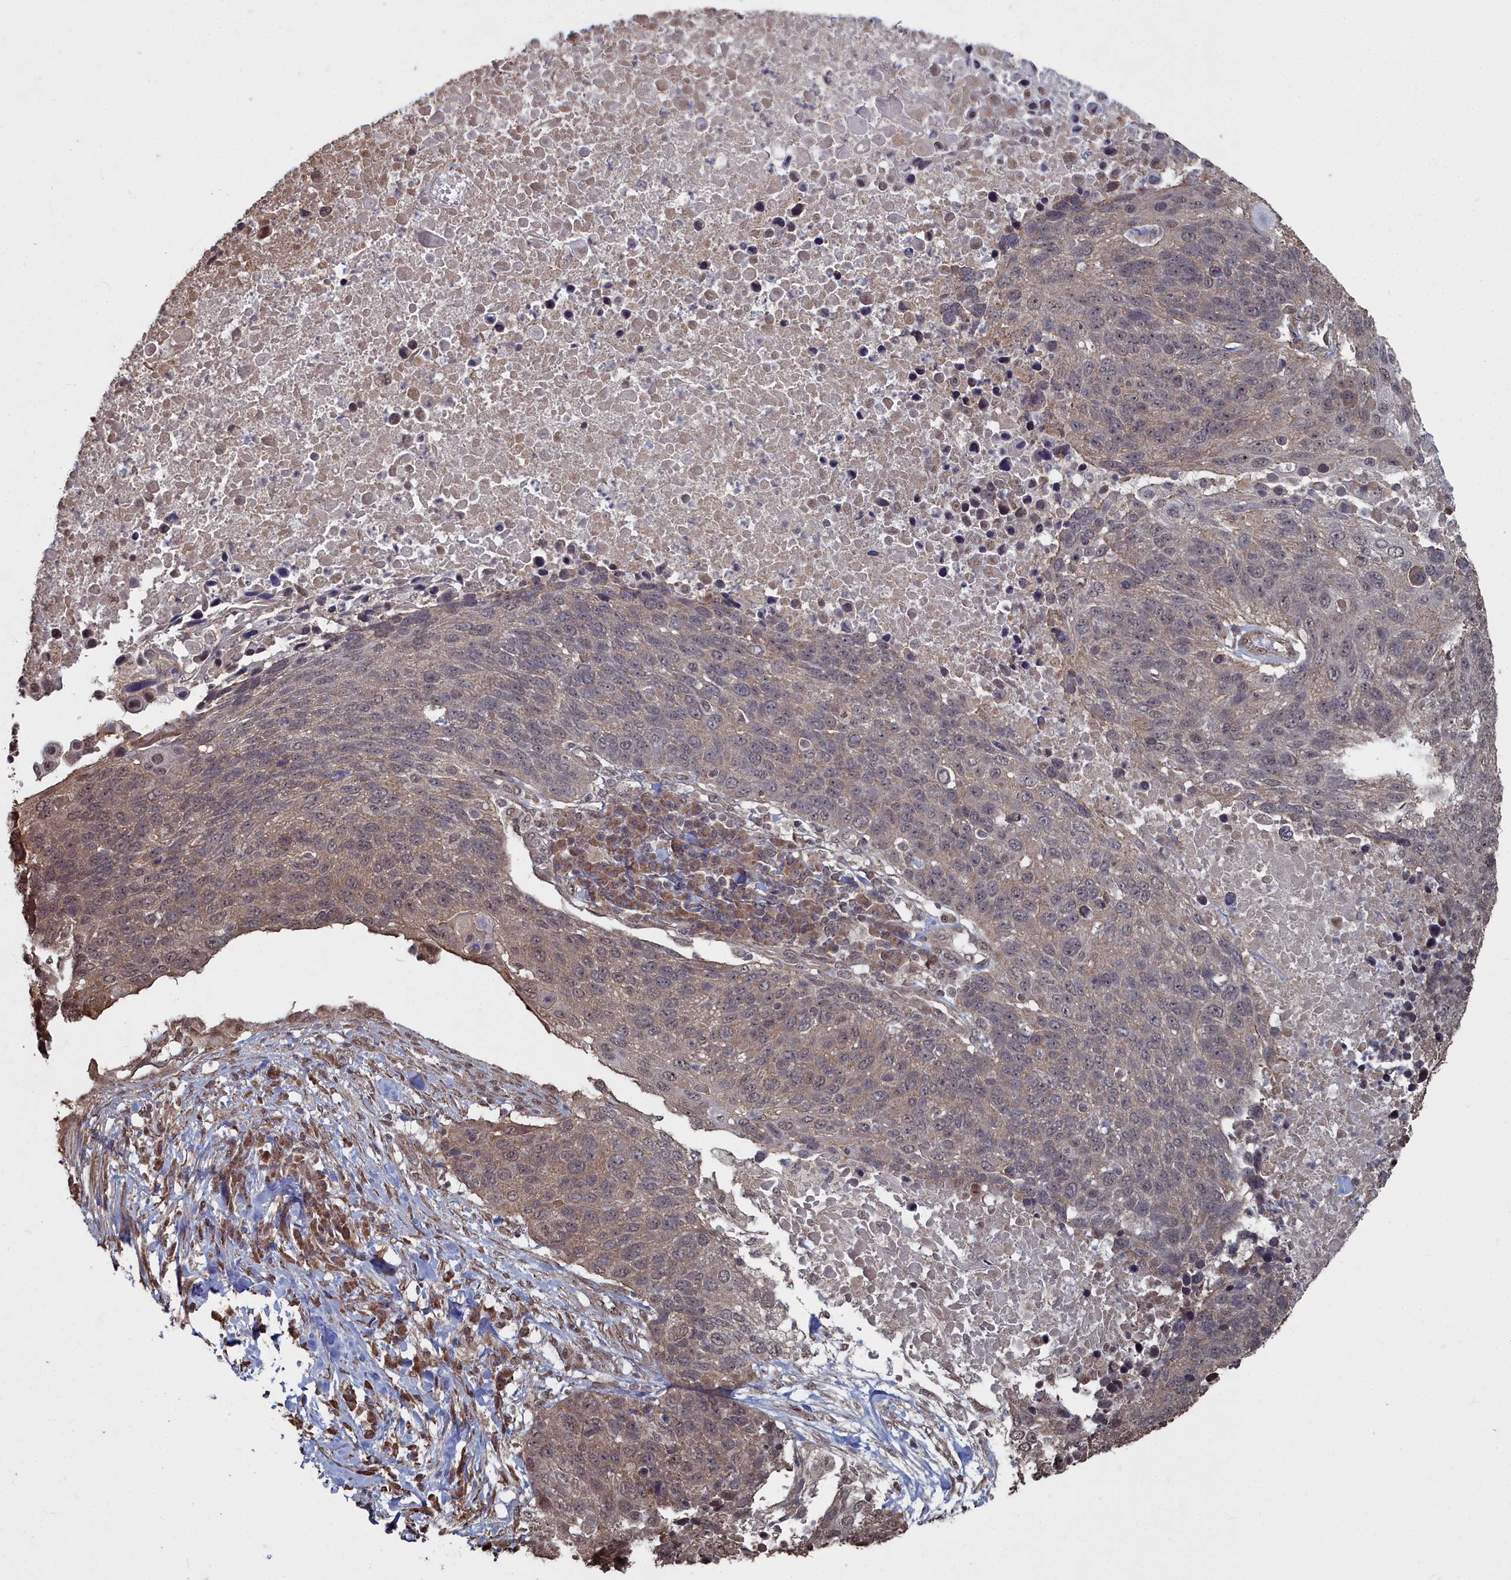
{"staining": {"intensity": "weak", "quantity": ">75%", "location": "cytoplasmic/membranous,nuclear"}, "tissue": "lung cancer", "cell_type": "Tumor cells", "image_type": "cancer", "snomed": [{"axis": "morphology", "description": "Normal tissue, NOS"}, {"axis": "morphology", "description": "Squamous cell carcinoma, NOS"}, {"axis": "topography", "description": "Lymph node"}, {"axis": "topography", "description": "Lung"}], "caption": "Immunohistochemical staining of human lung cancer (squamous cell carcinoma) shows low levels of weak cytoplasmic/membranous and nuclear protein expression in approximately >75% of tumor cells.", "gene": "CCNP", "patient": {"sex": "male", "age": 66}}